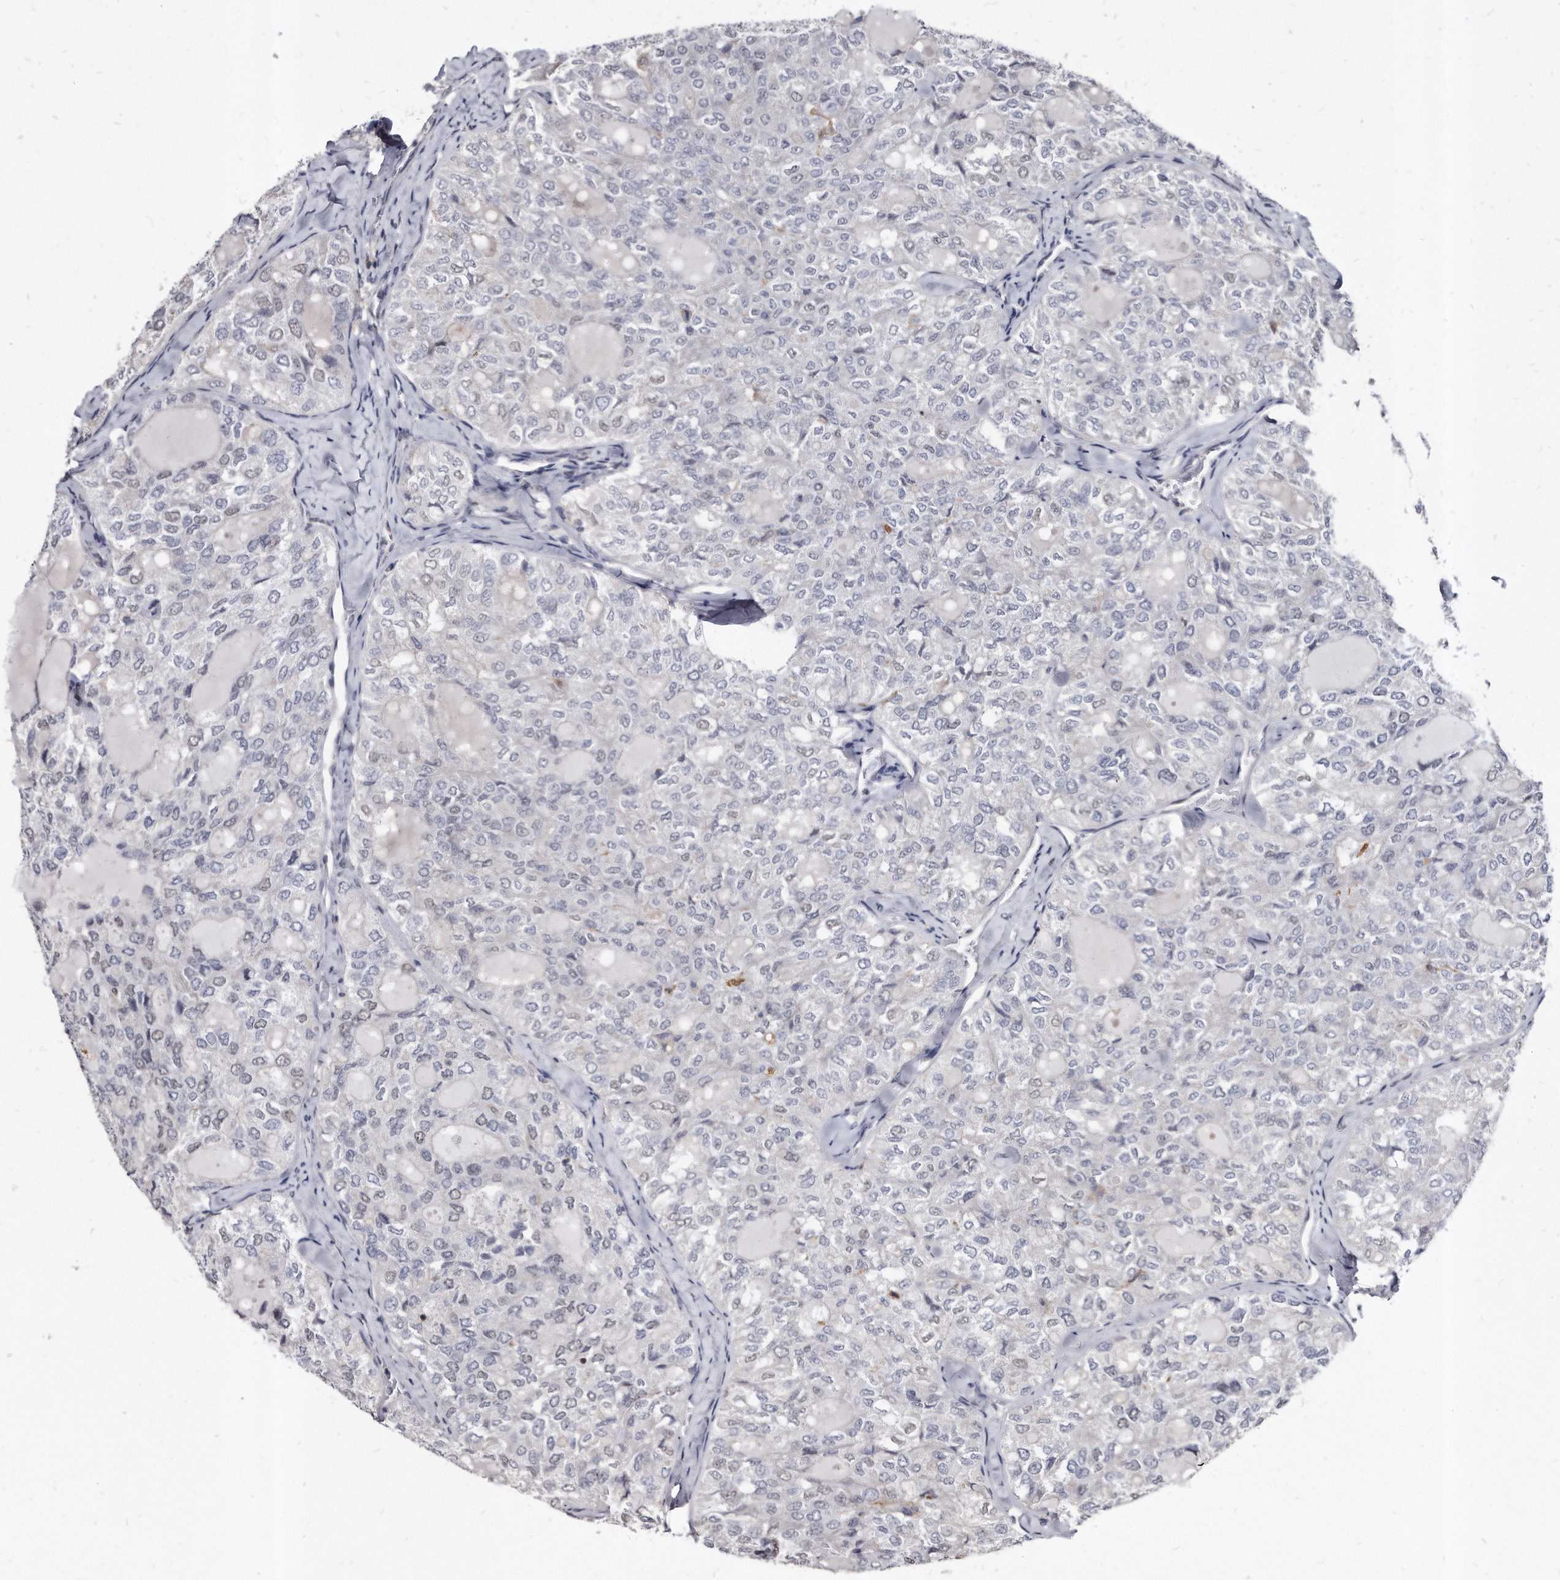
{"staining": {"intensity": "negative", "quantity": "none", "location": "none"}, "tissue": "thyroid cancer", "cell_type": "Tumor cells", "image_type": "cancer", "snomed": [{"axis": "morphology", "description": "Follicular adenoma carcinoma, NOS"}, {"axis": "topography", "description": "Thyroid gland"}], "caption": "Thyroid cancer was stained to show a protein in brown. There is no significant positivity in tumor cells. (DAB (3,3'-diaminobenzidine) immunohistochemistry (IHC) with hematoxylin counter stain).", "gene": "KLHDC3", "patient": {"sex": "male", "age": 75}}